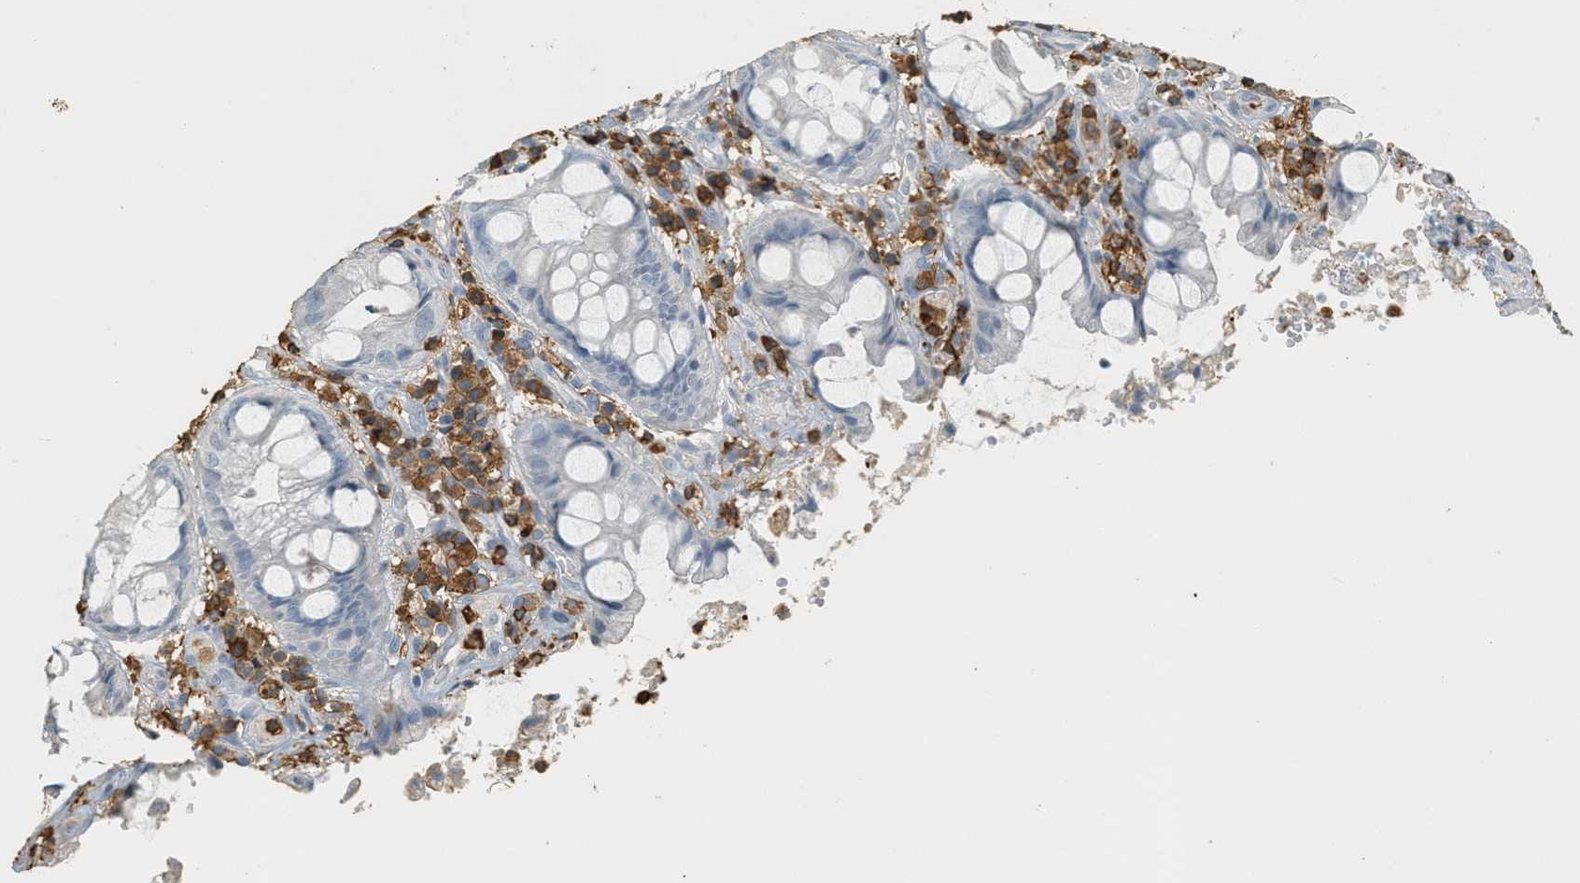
{"staining": {"intensity": "negative", "quantity": "none", "location": "none"}, "tissue": "colorectal cancer", "cell_type": "Tumor cells", "image_type": "cancer", "snomed": [{"axis": "morphology", "description": "Adenocarcinoma, NOS"}, {"axis": "topography", "description": "Colon"}], "caption": "The micrograph demonstrates no significant positivity in tumor cells of adenocarcinoma (colorectal).", "gene": "LSP1", "patient": {"sex": "female", "age": 57}}